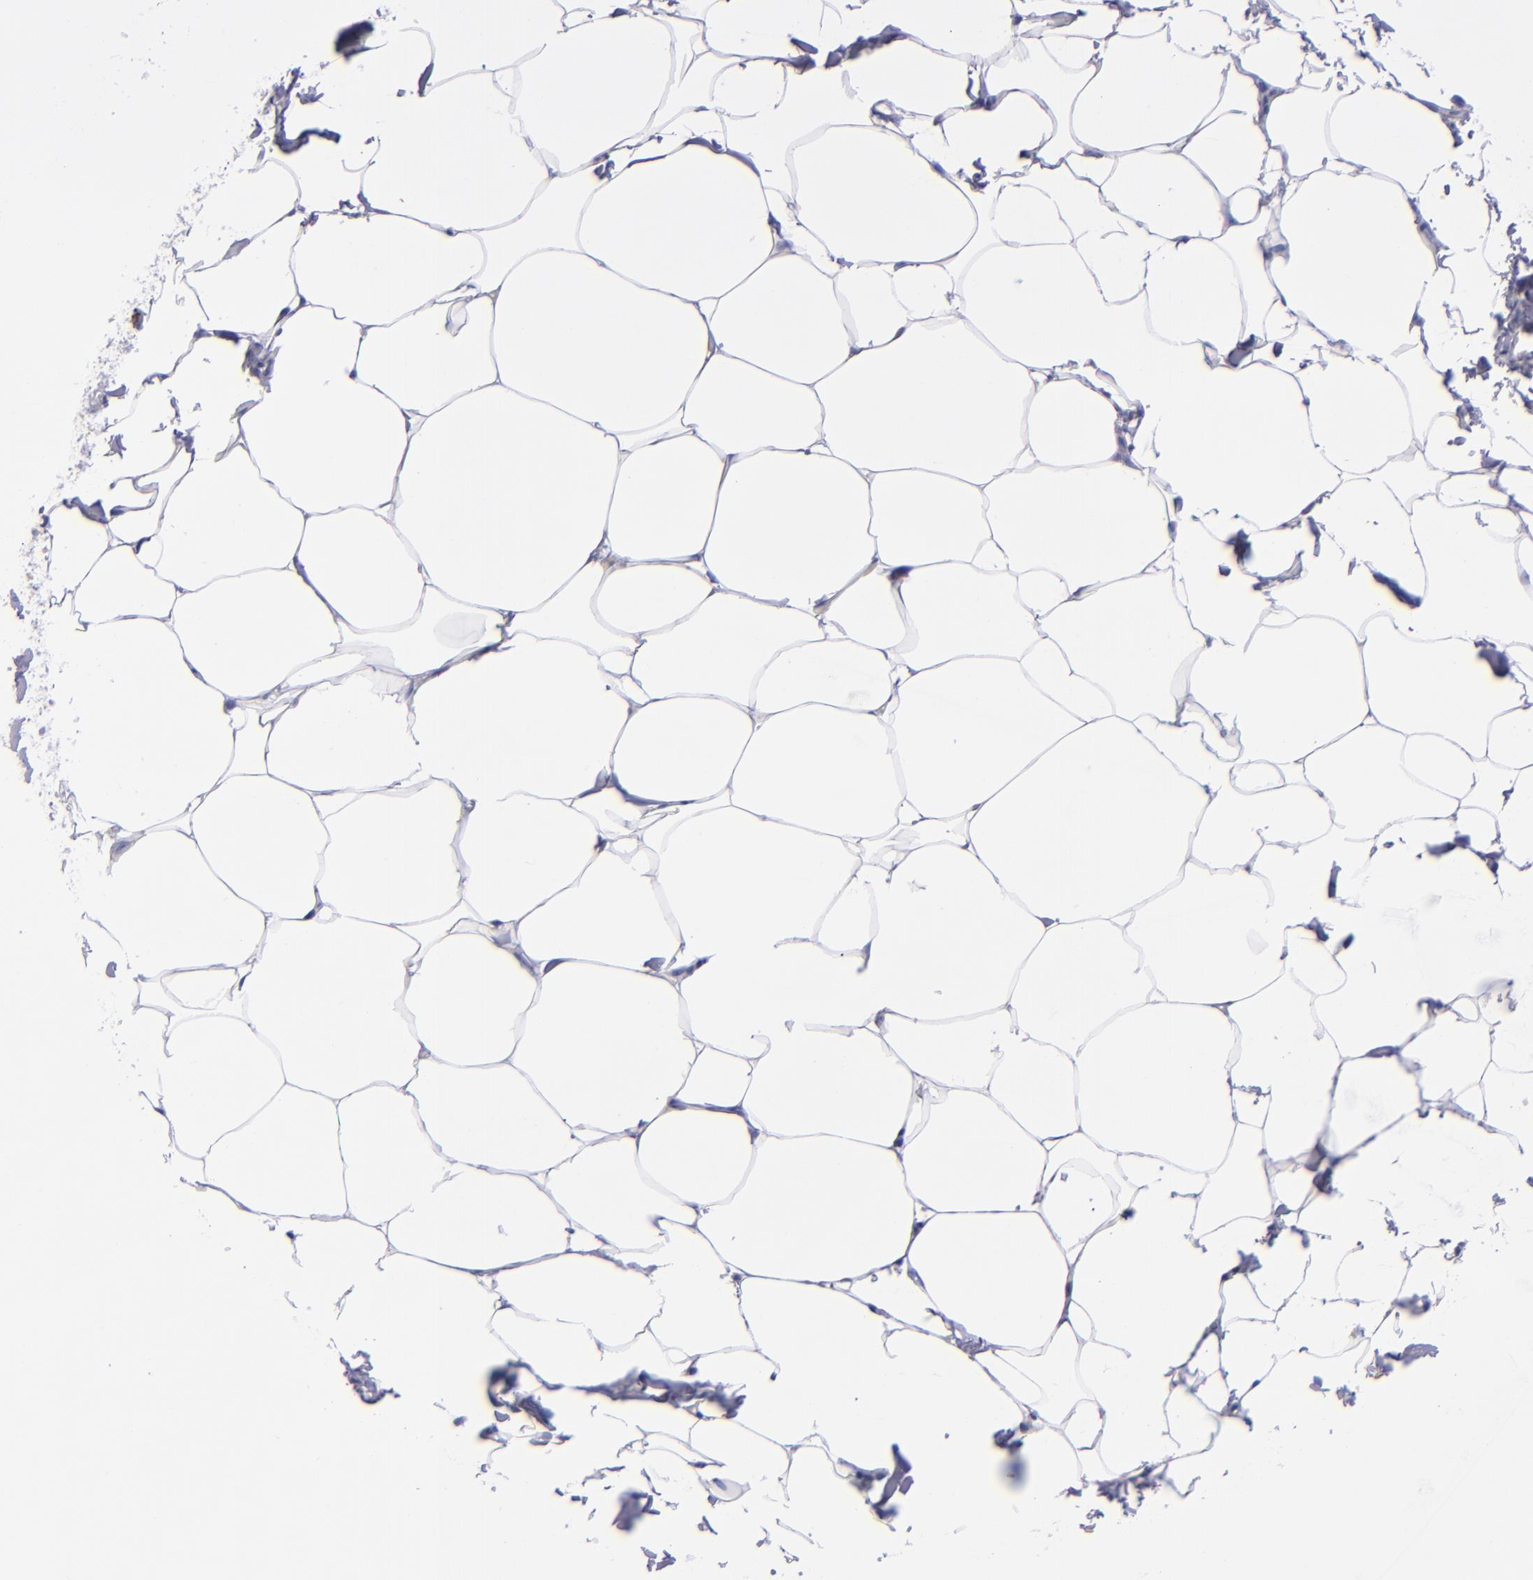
{"staining": {"intensity": "negative", "quantity": "none", "location": "none"}, "tissue": "adipose tissue", "cell_type": "Adipocytes", "image_type": "normal", "snomed": [{"axis": "morphology", "description": "Normal tissue, NOS"}, {"axis": "topography", "description": "Vascular tissue"}], "caption": "DAB (3,3'-diaminobenzidine) immunohistochemical staining of unremarkable adipose tissue reveals no significant positivity in adipocytes. (IHC, brightfield microscopy, high magnification).", "gene": "CD37", "patient": {"sex": "male", "age": 41}}